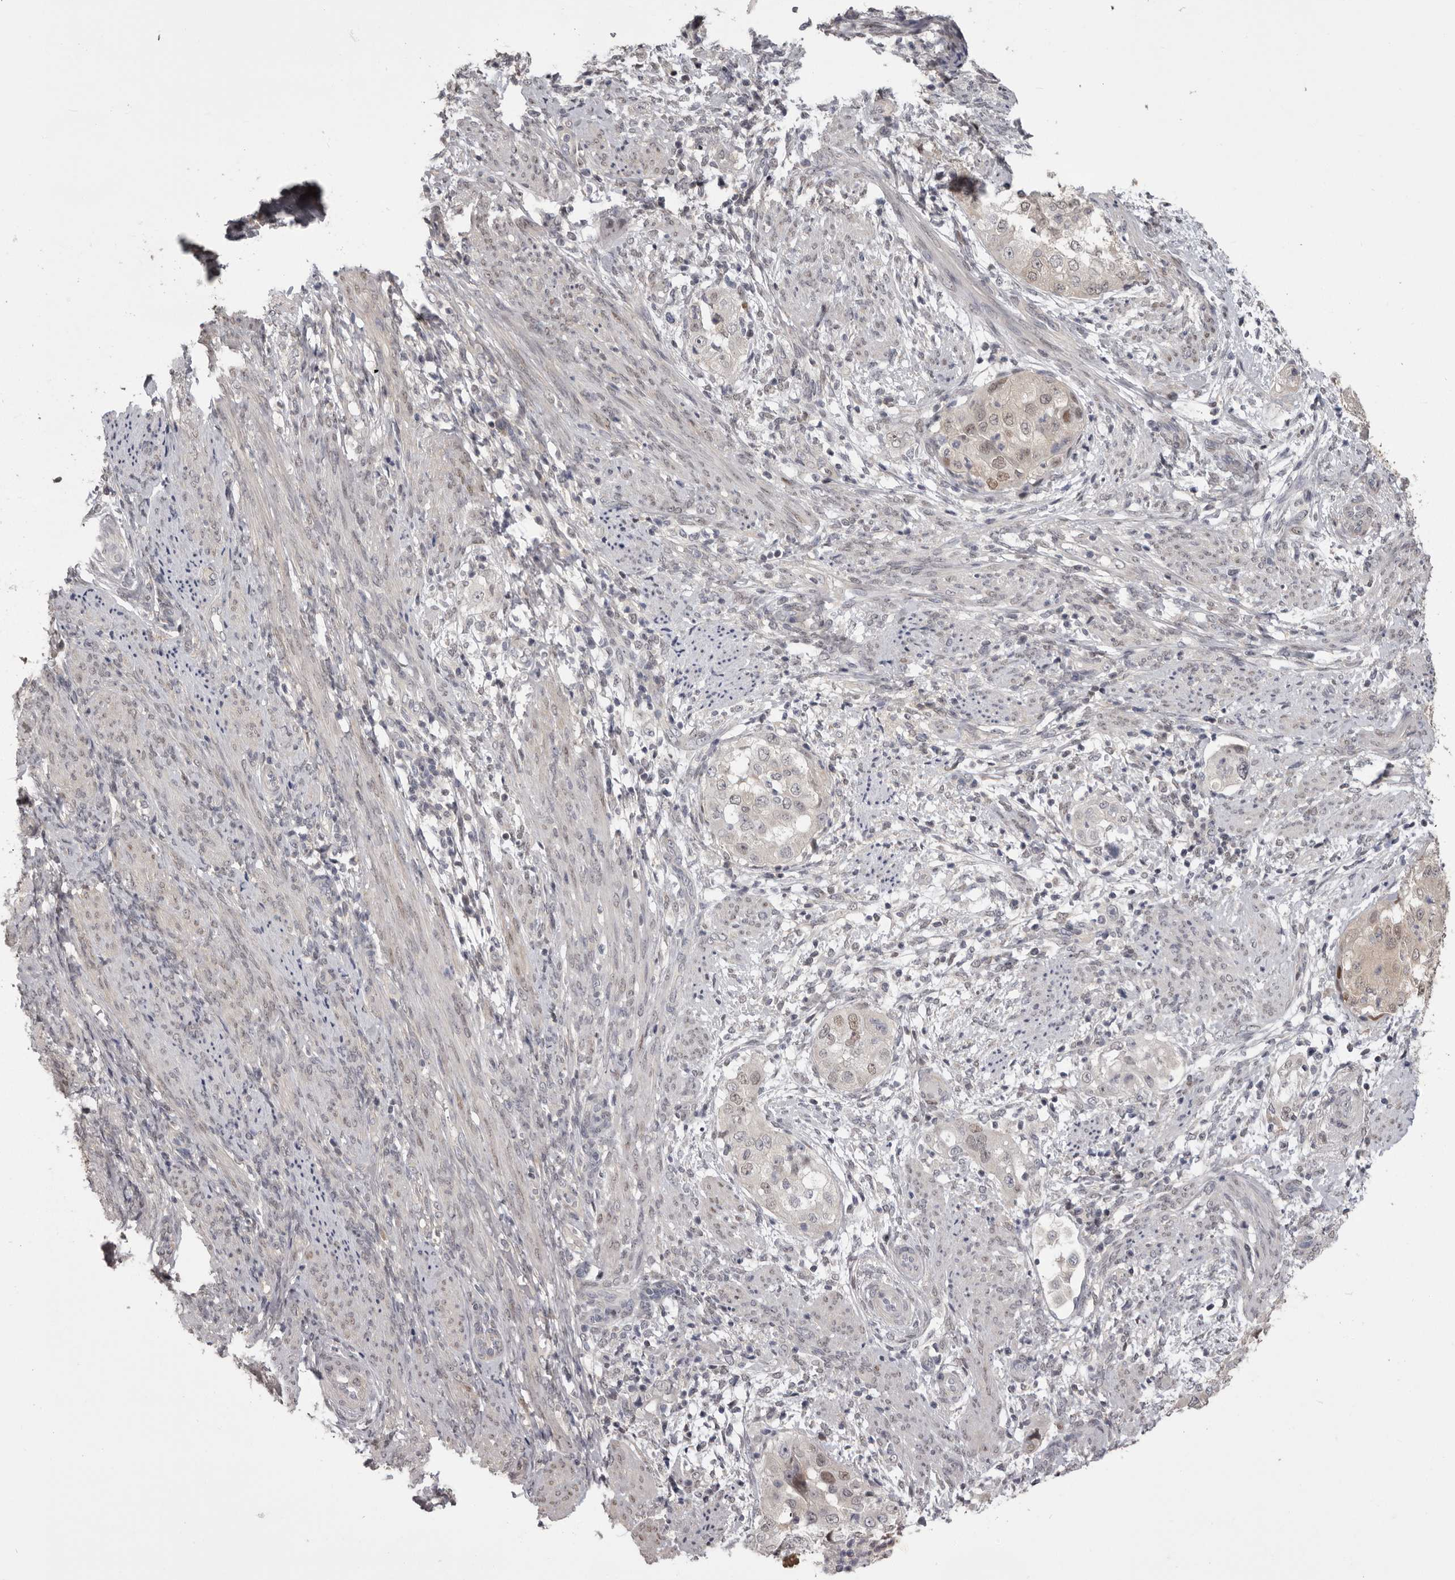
{"staining": {"intensity": "weak", "quantity": "<25%", "location": "cytoplasmic/membranous,nuclear"}, "tissue": "endometrial cancer", "cell_type": "Tumor cells", "image_type": "cancer", "snomed": [{"axis": "morphology", "description": "Adenocarcinoma, NOS"}, {"axis": "topography", "description": "Endometrium"}], "caption": "Human adenocarcinoma (endometrial) stained for a protein using IHC demonstrates no expression in tumor cells.", "gene": "MDH1", "patient": {"sex": "female", "age": 85}}